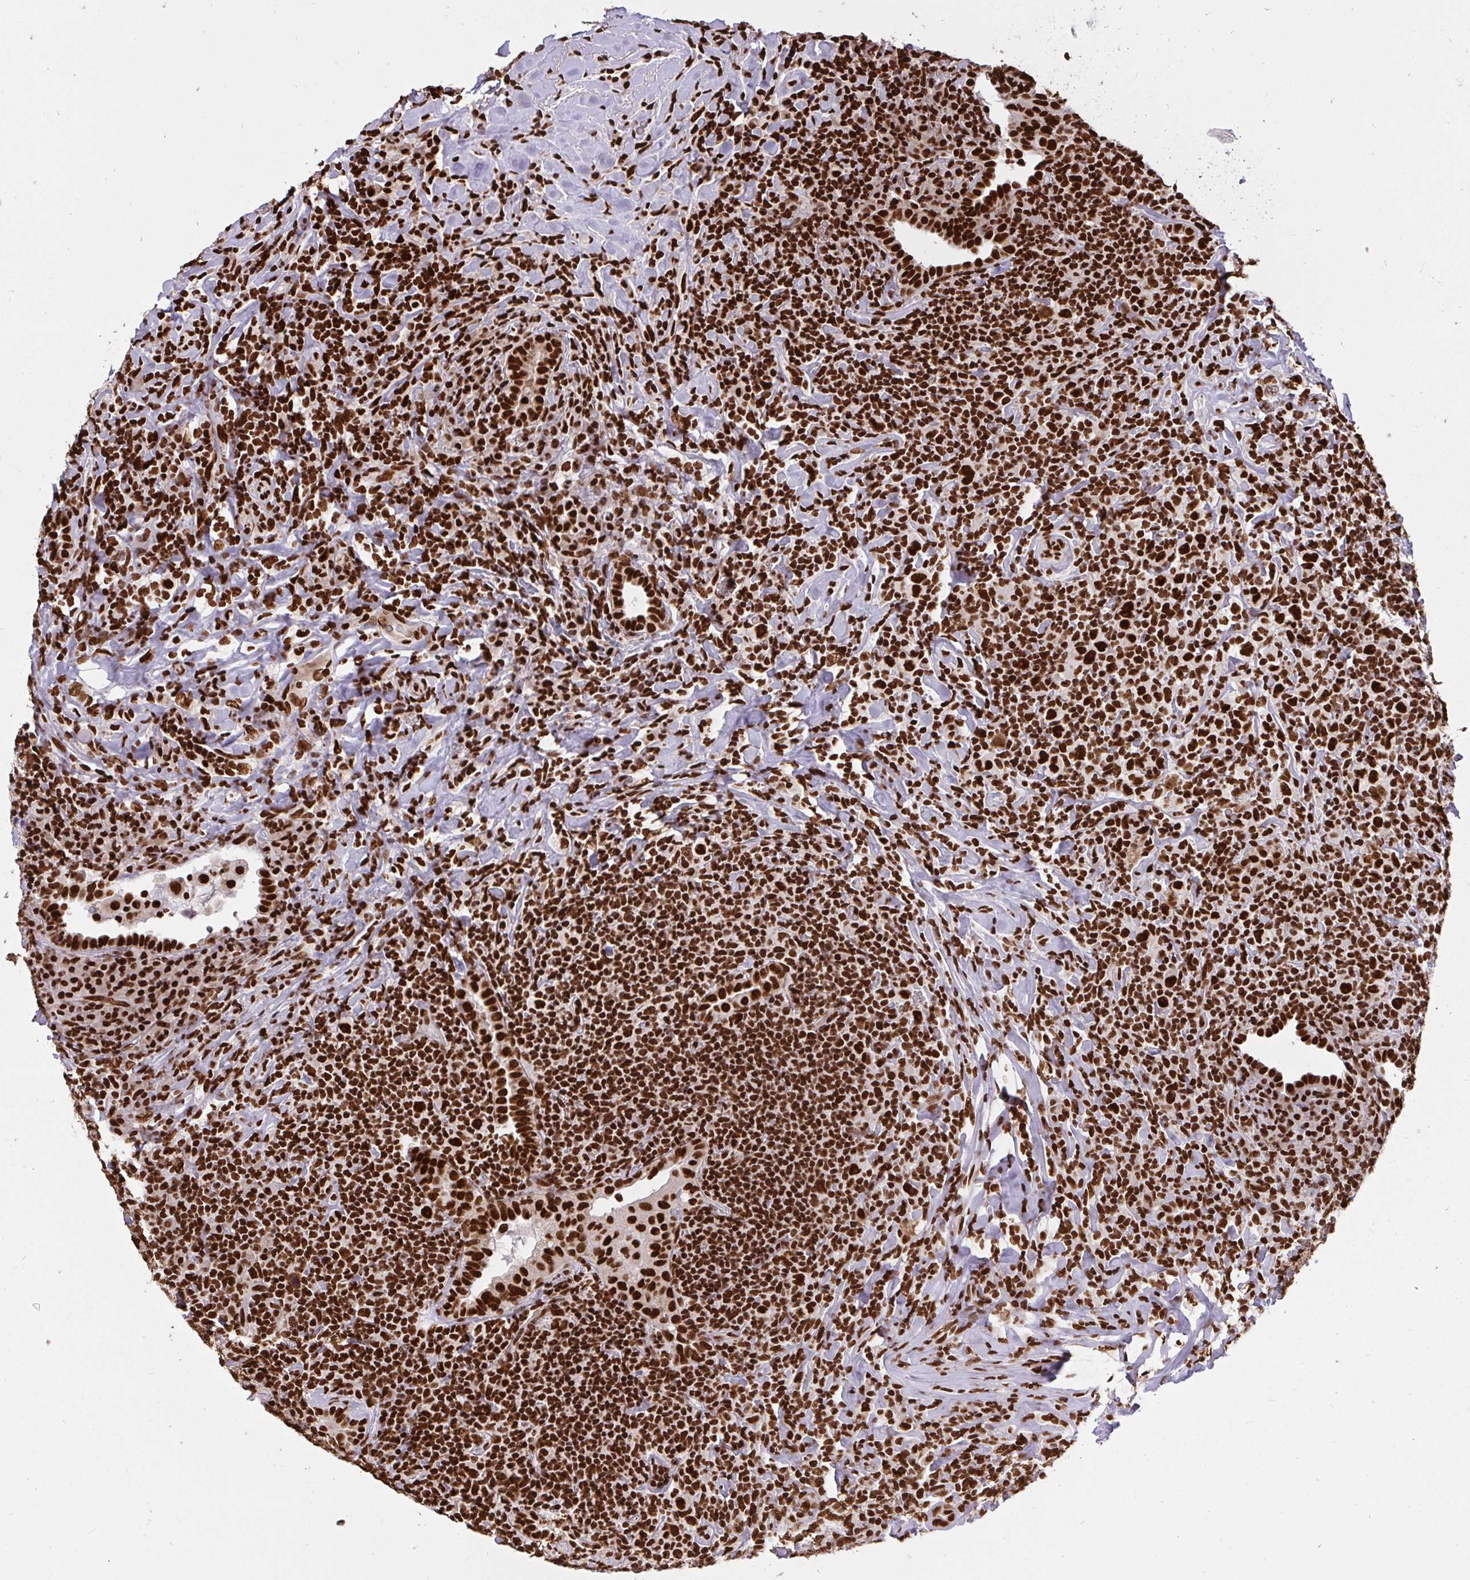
{"staining": {"intensity": "strong", "quantity": ">75%", "location": "nuclear"}, "tissue": "lymphoma", "cell_type": "Tumor cells", "image_type": "cancer", "snomed": [{"axis": "morphology", "description": "Hodgkin's disease, NOS"}, {"axis": "topography", "description": "Lung"}], "caption": "Immunohistochemical staining of Hodgkin's disease exhibits high levels of strong nuclear expression in approximately >75% of tumor cells.", "gene": "HNRNPL", "patient": {"sex": "male", "age": 17}}